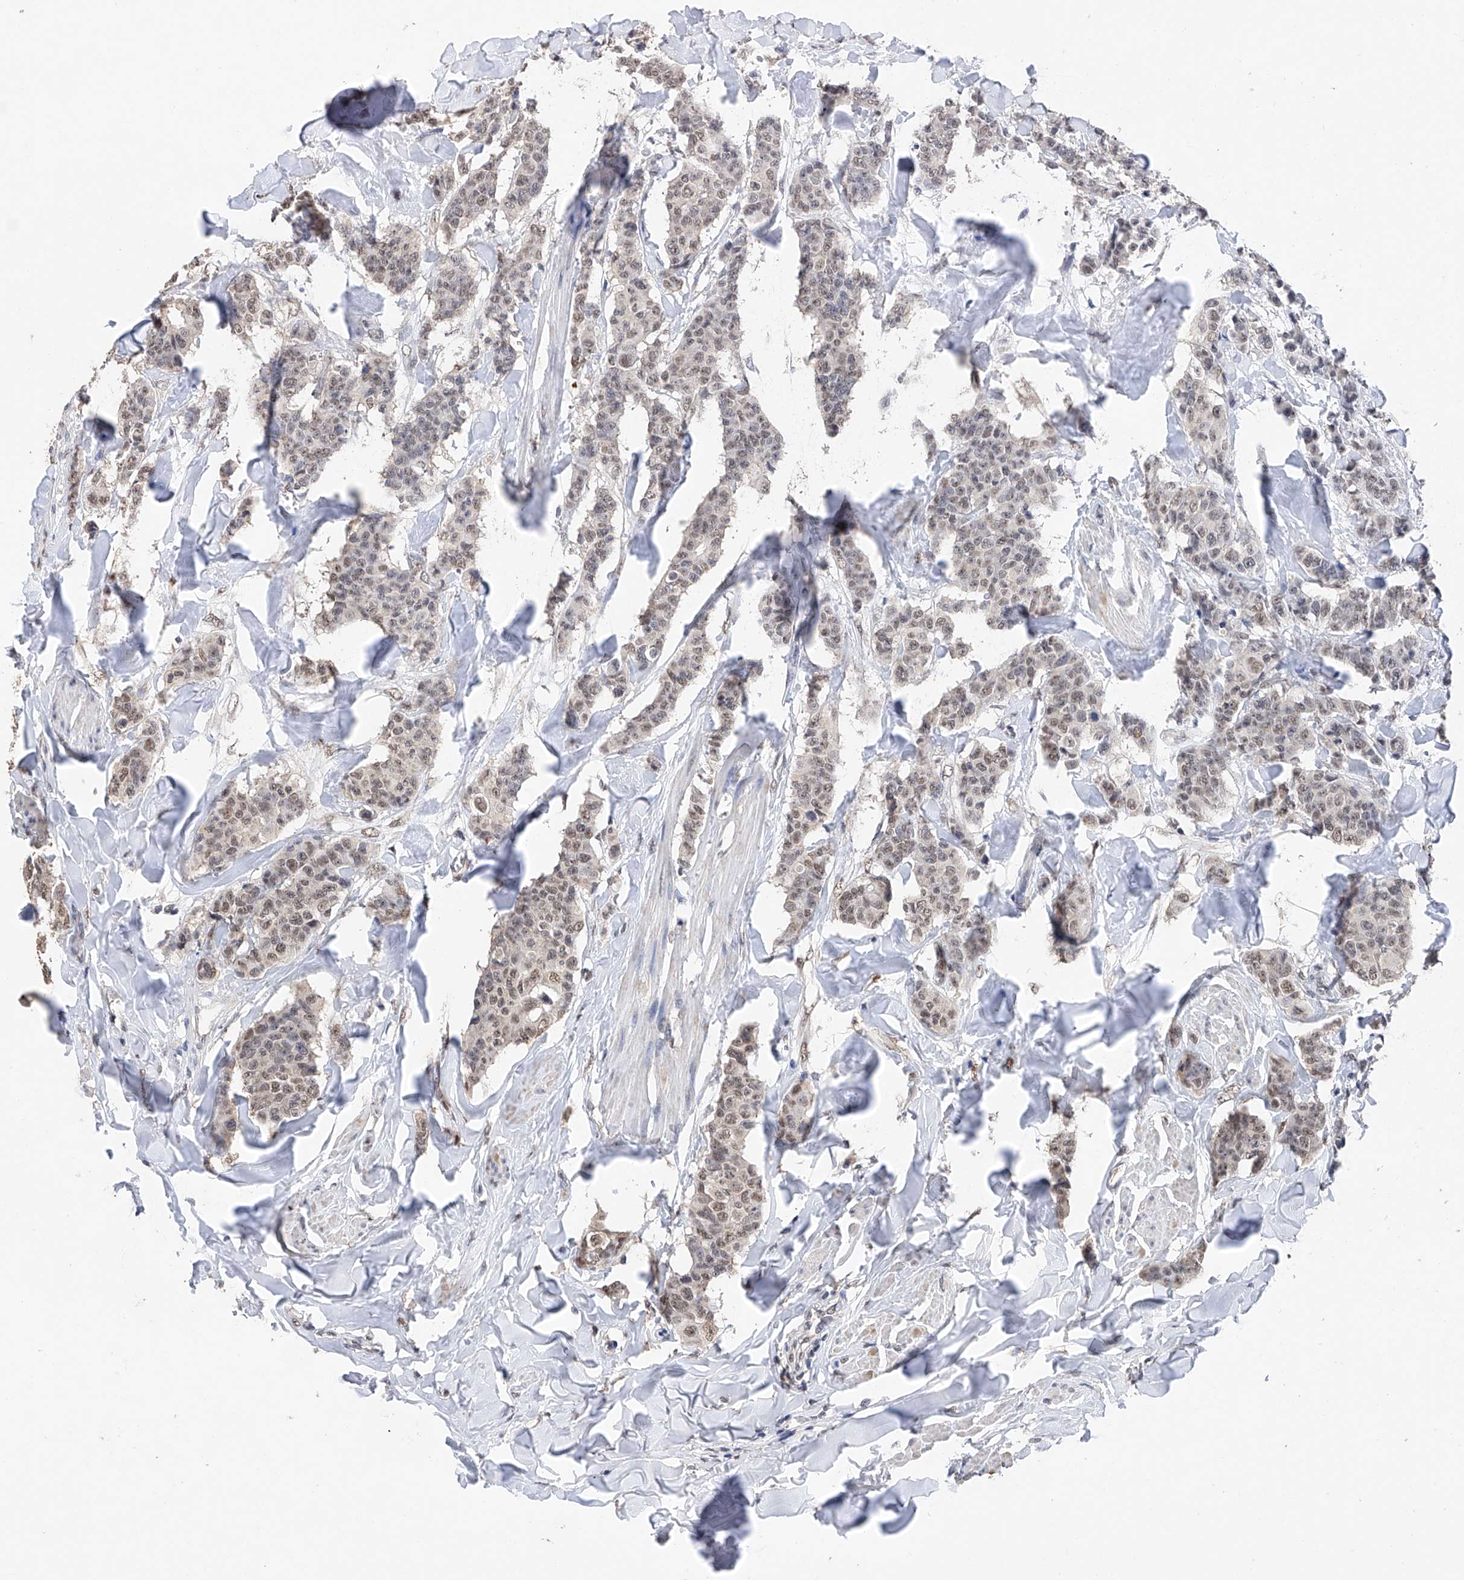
{"staining": {"intensity": "weak", "quantity": ">75%", "location": "nuclear"}, "tissue": "breast cancer", "cell_type": "Tumor cells", "image_type": "cancer", "snomed": [{"axis": "morphology", "description": "Duct carcinoma"}, {"axis": "topography", "description": "Breast"}], "caption": "Immunohistochemistry (IHC) of invasive ductal carcinoma (breast) shows low levels of weak nuclear positivity in approximately >75% of tumor cells.", "gene": "DMAP1", "patient": {"sex": "female", "age": 40}}